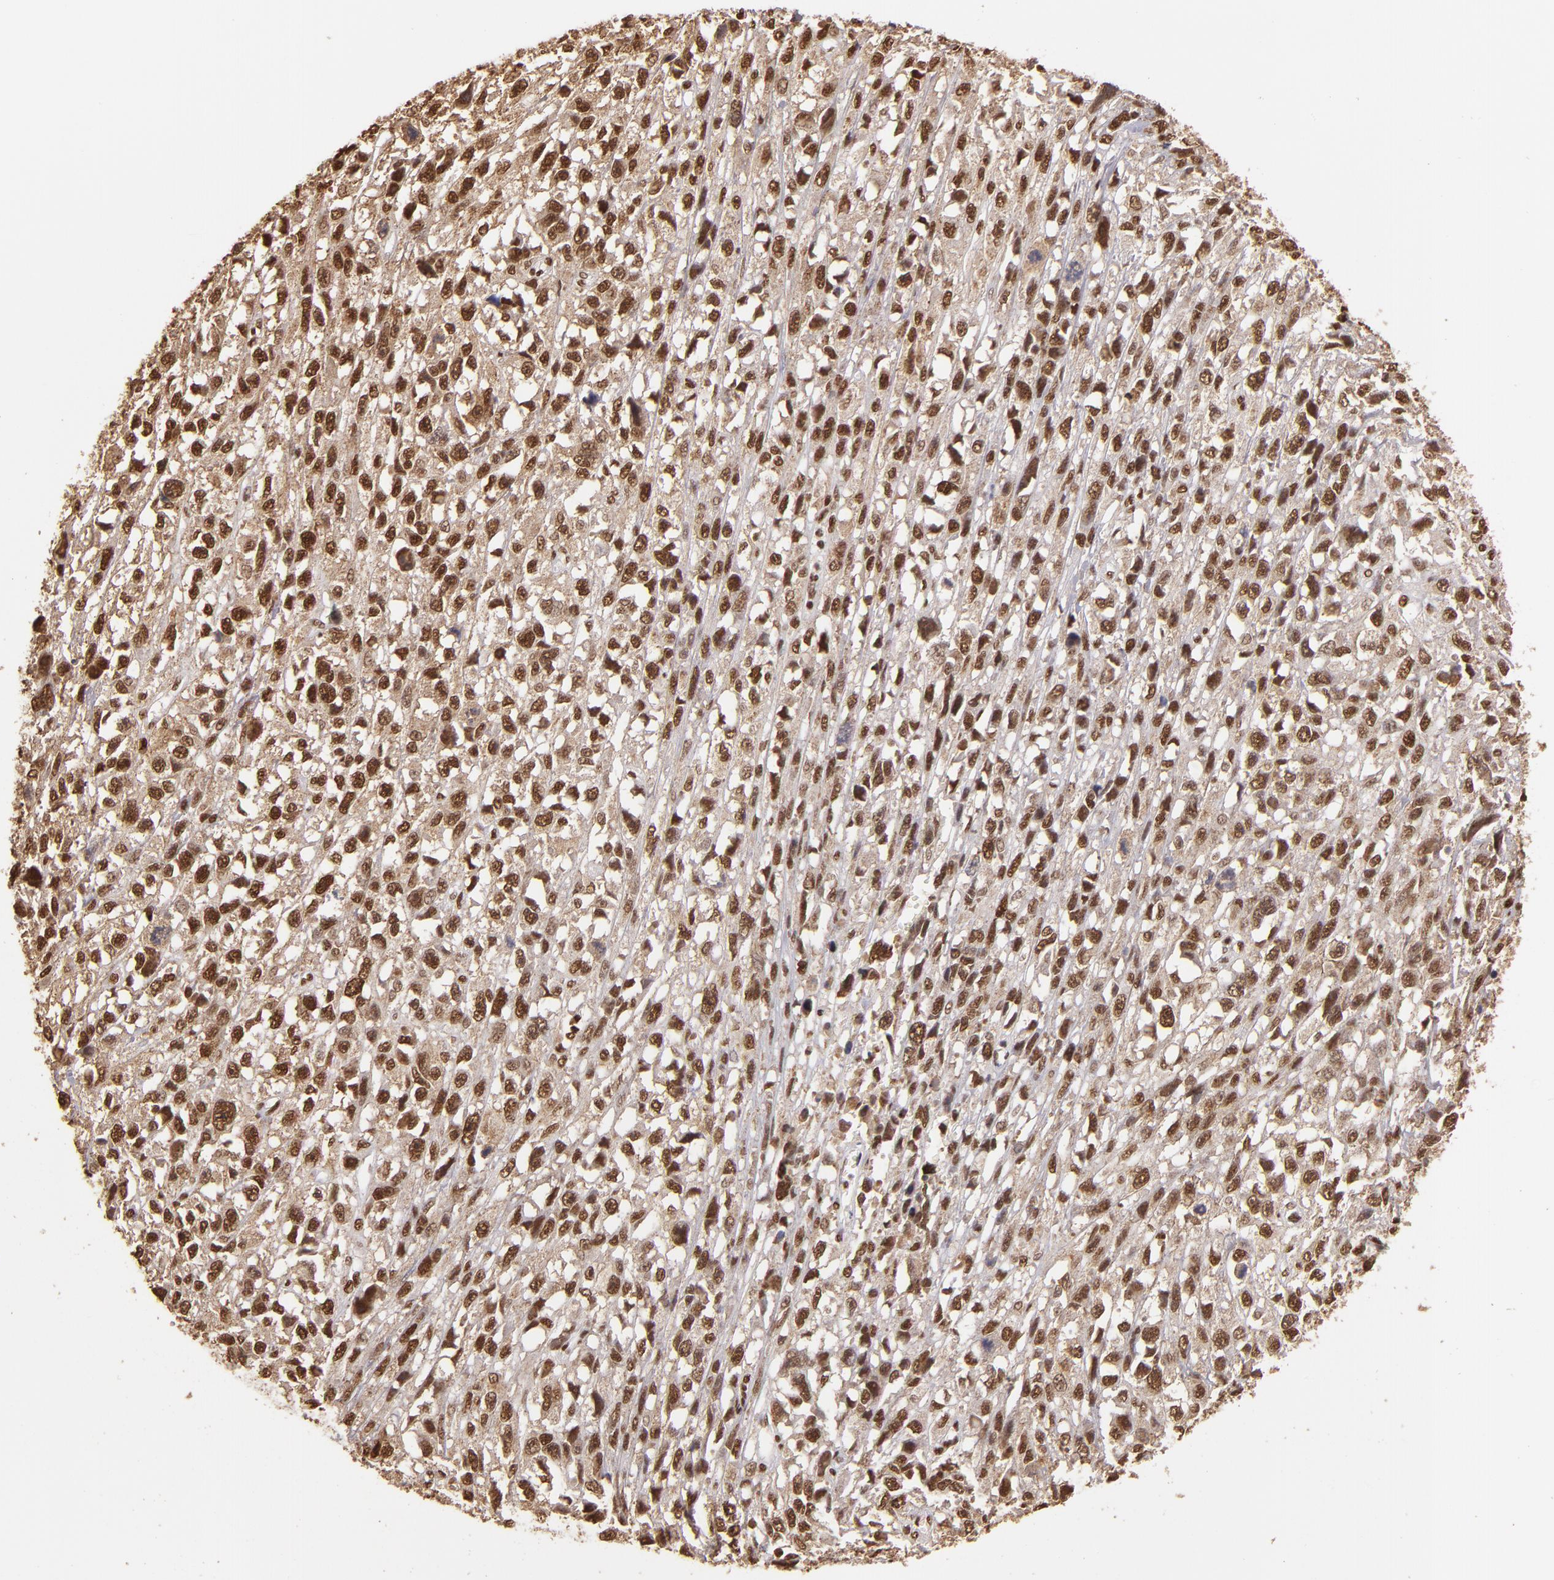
{"staining": {"intensity": "strong", "quantity": ">75%", "location": "cytoplasmic/membranous,nuclear"}, "tissue": "melanoma", "cell_type": "Tumor cells", "image_type": "cancer", "snomed": [{"axis": "morphology", "description": "Malignant melanoma, Metastatic site"}, {"axis": "topography", "description": "Lymph node"}], "caption": "Protein expression analysis of malignant melanoma (metastatic site) exhibits strong cytoplasmic/membranous and nuclear expression in about >75% of tumor cells.", "gene": "SP1", "patient": {"sex": "male", "age": 59}}